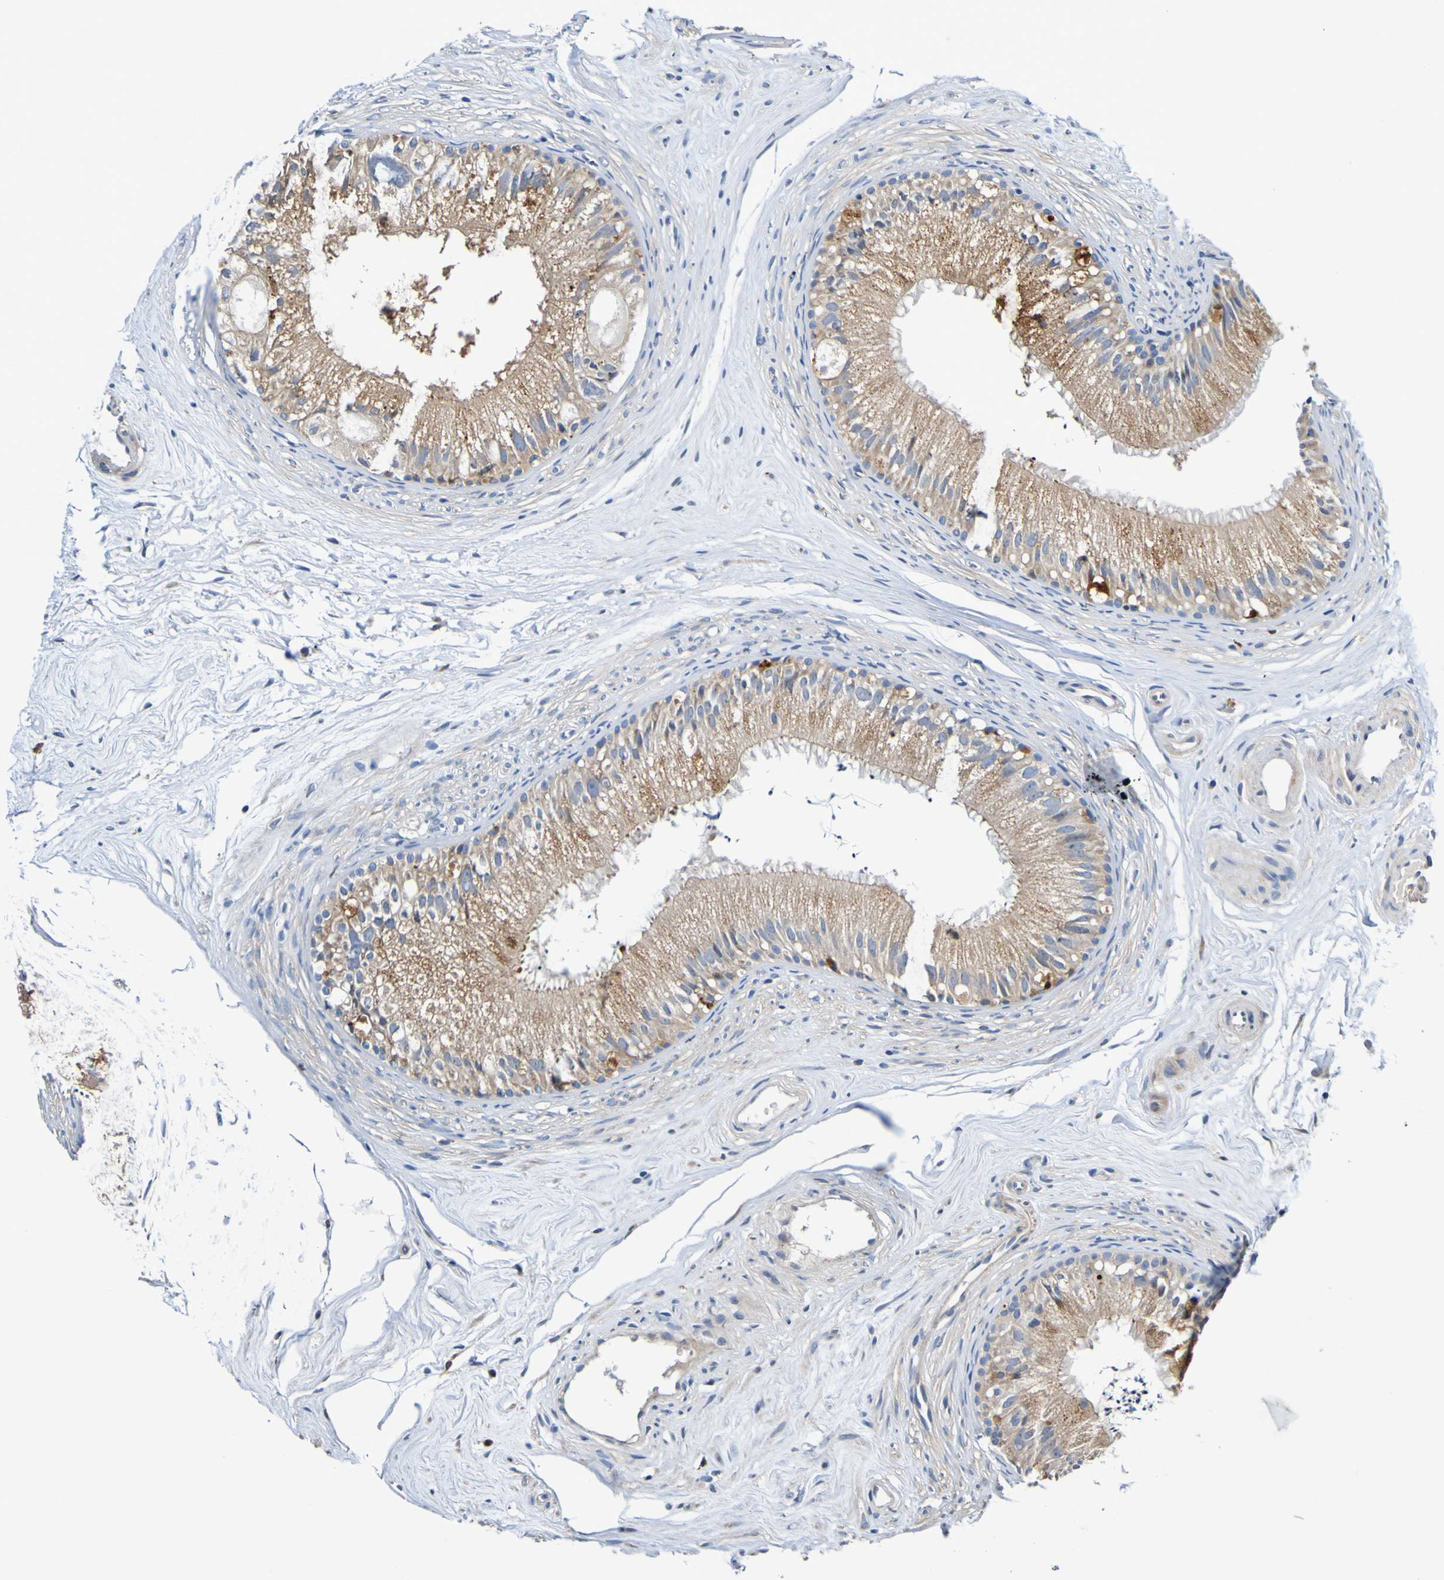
{"staining": {"intensity": "moderate", "quantity": ">75%", "location": "cytoplasmic/membranous"}, "tissue": "epididymis", "cell_type": "Glandular cells", "image_type": "normal", "snomed": [{"axis": "morphology", "description": "Normal tissue, NOS"}, {"axis": "topography", "description": "Epididymis"}], "caption": "Protein analysis of unremarkable epididymis reveals moderate cytoplasmic/membranous staining in approximately >75% of glandular cells.", "gene": "METAP2", "patient": {"sex": "male", "age": 56}}